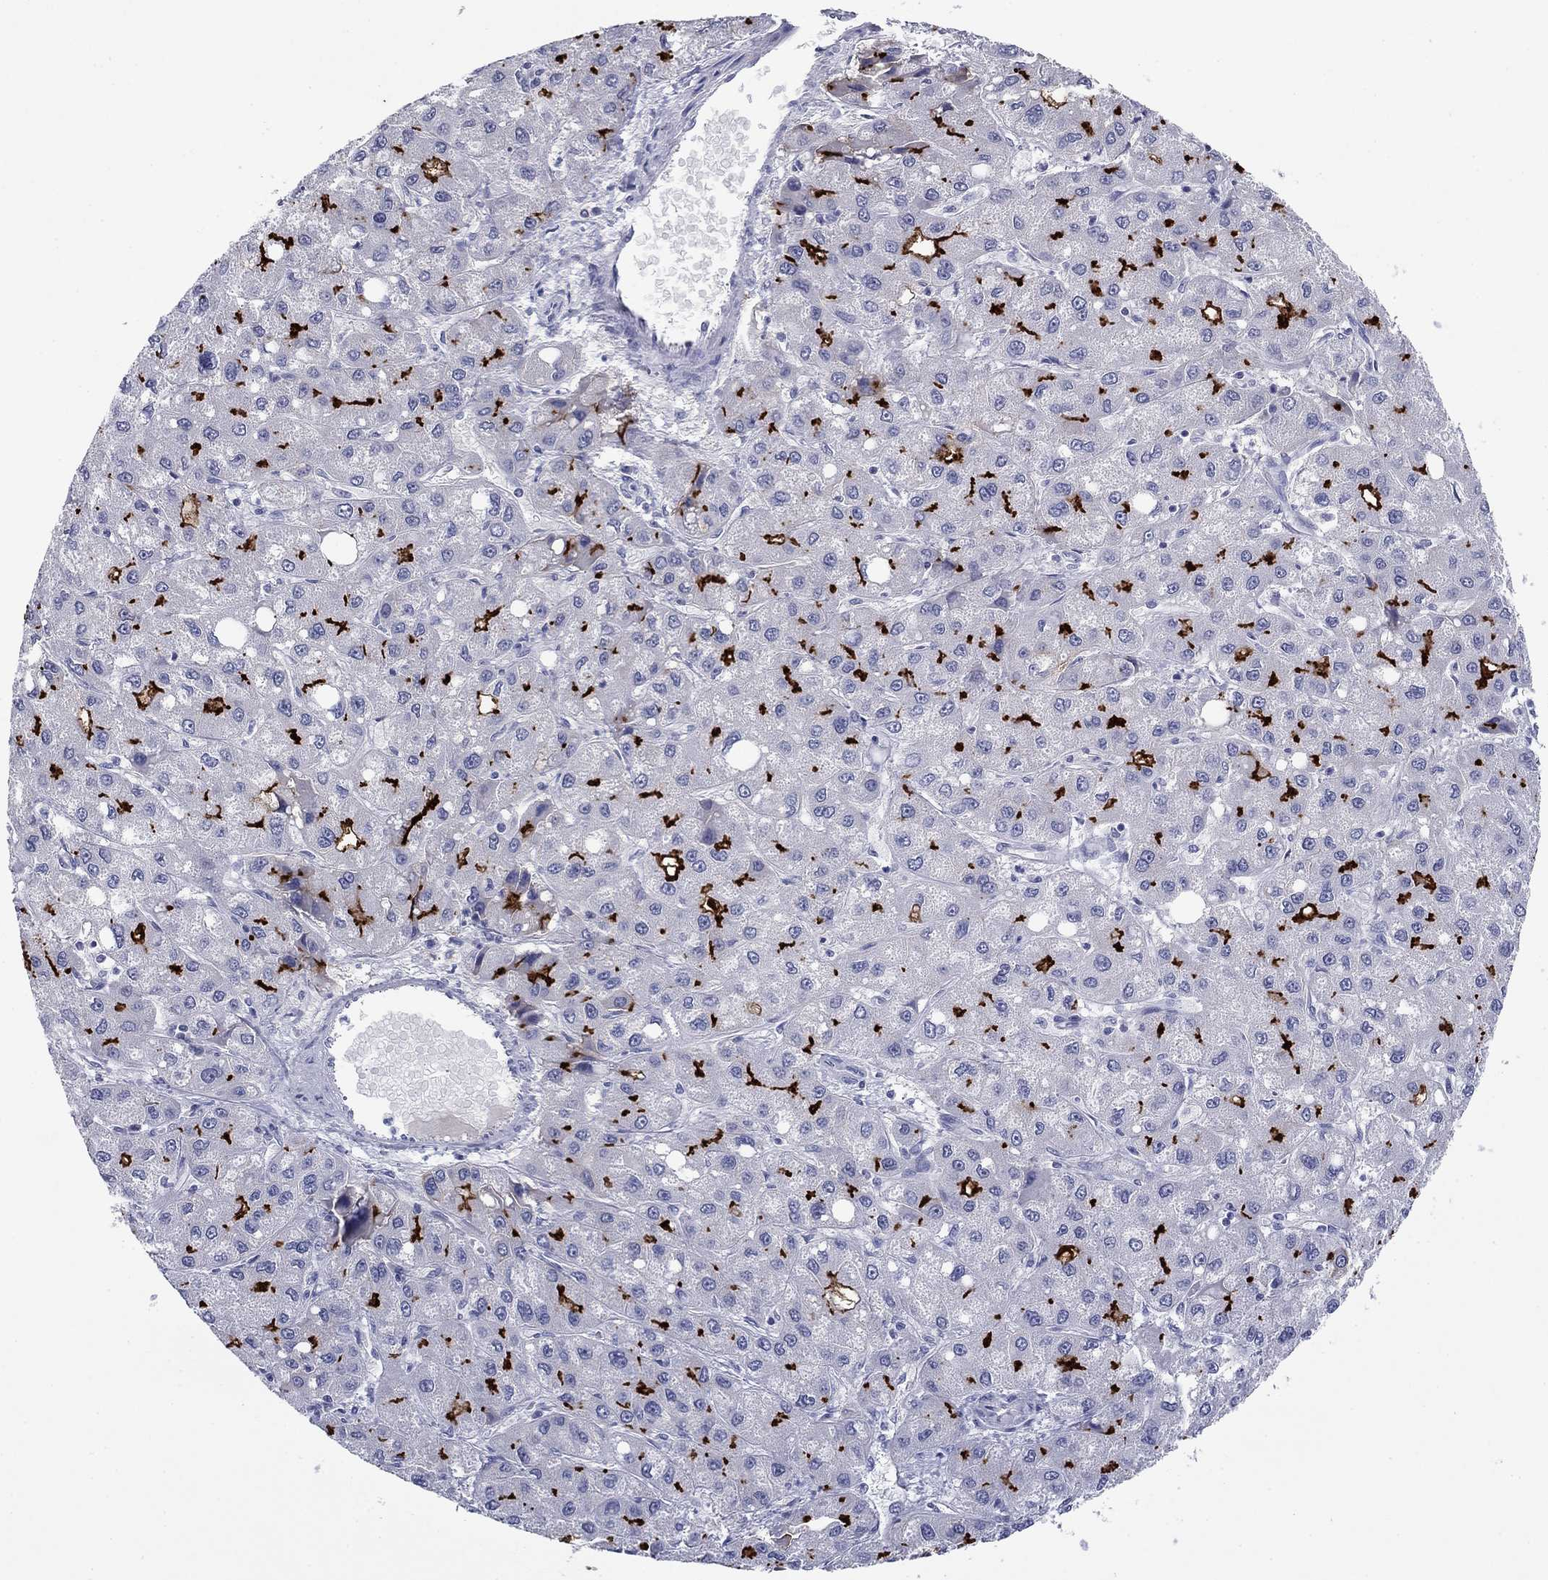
{"staining": {"intensity": "strong", "quantity": "<25%", "location": "cytoplasmic/membranous"}, "tissue": "liver cancer", "cell_type": "Tumor cells", "image_type": "cancer", "snomed": [{"axis": "morphology", "description": "Carcinoma, Hepatocellular, NOS"}, {"axis": "topography", "description": "Liver"}], "caption": "The photomicrograph reveals staining of liver hepatocellular carcinoma, revealing strong cytoplasmic/membranous protein positivity (brown color) within tumor cells.", "gene": "ABCC2", "patient": {"sex": "male", "age": 73}}